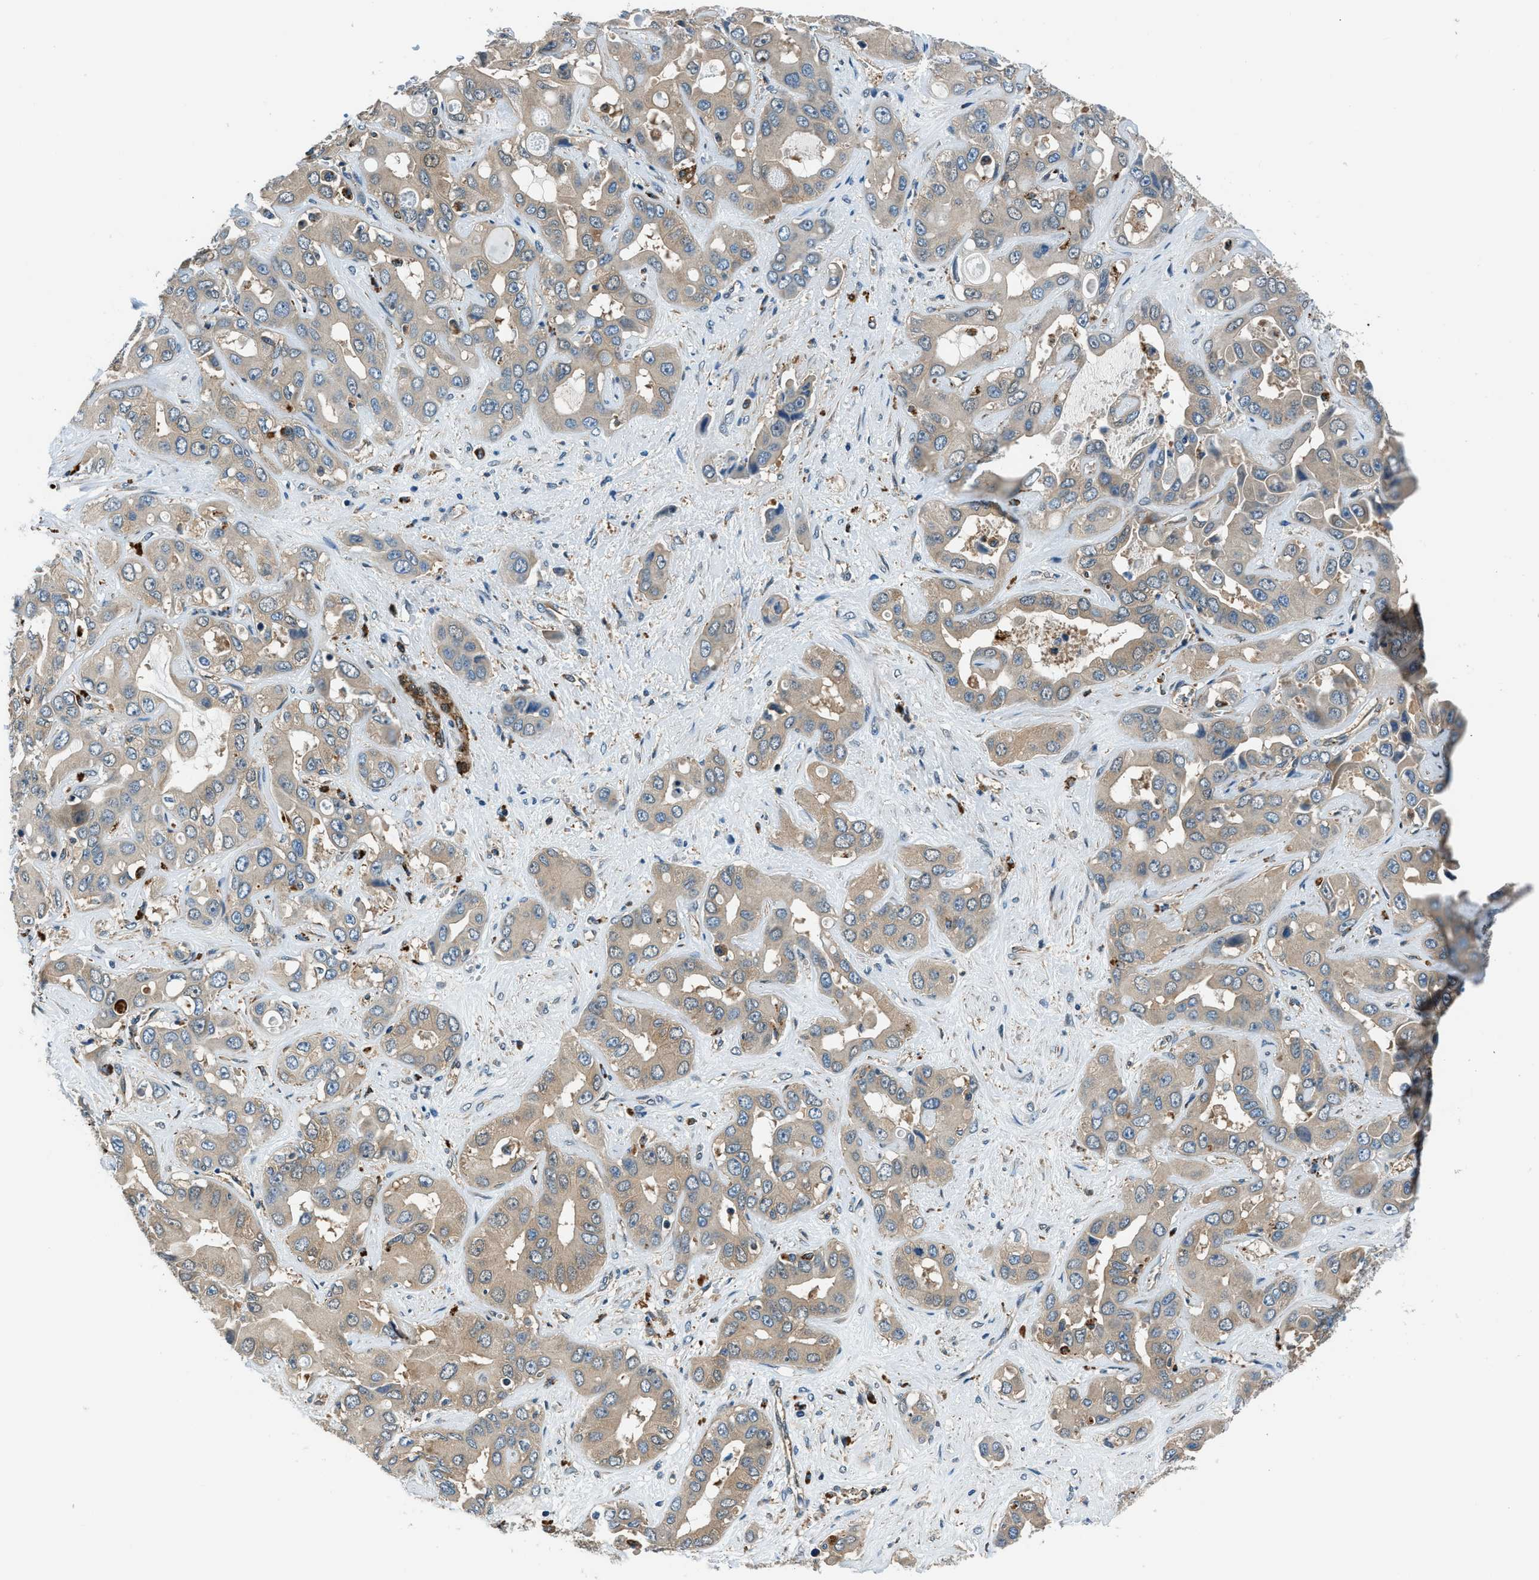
{"staining": {"intensity": "weak", "quantity": "25%-75%", "location": "cytoplasmic/membranous"}, "tissue": "liver cancer", "cell_type": "Tumor cells", "image_type": "cancer", "snomed": [{"axis": "morphology", "description": "Cholangiocarcinoma"}, {"axis": "topography", "description": "Liver"}], "caption": "This histopathology image exhibits immunohistochemistry (IHC) staining of liver cancer (cholangiocarcinoma), with low weak cytoplasmic/membranous staining in about 25%-75% of tumor cells.", "gene": "SLC19A2", "patient": {"sex": "female", "age": 52}}